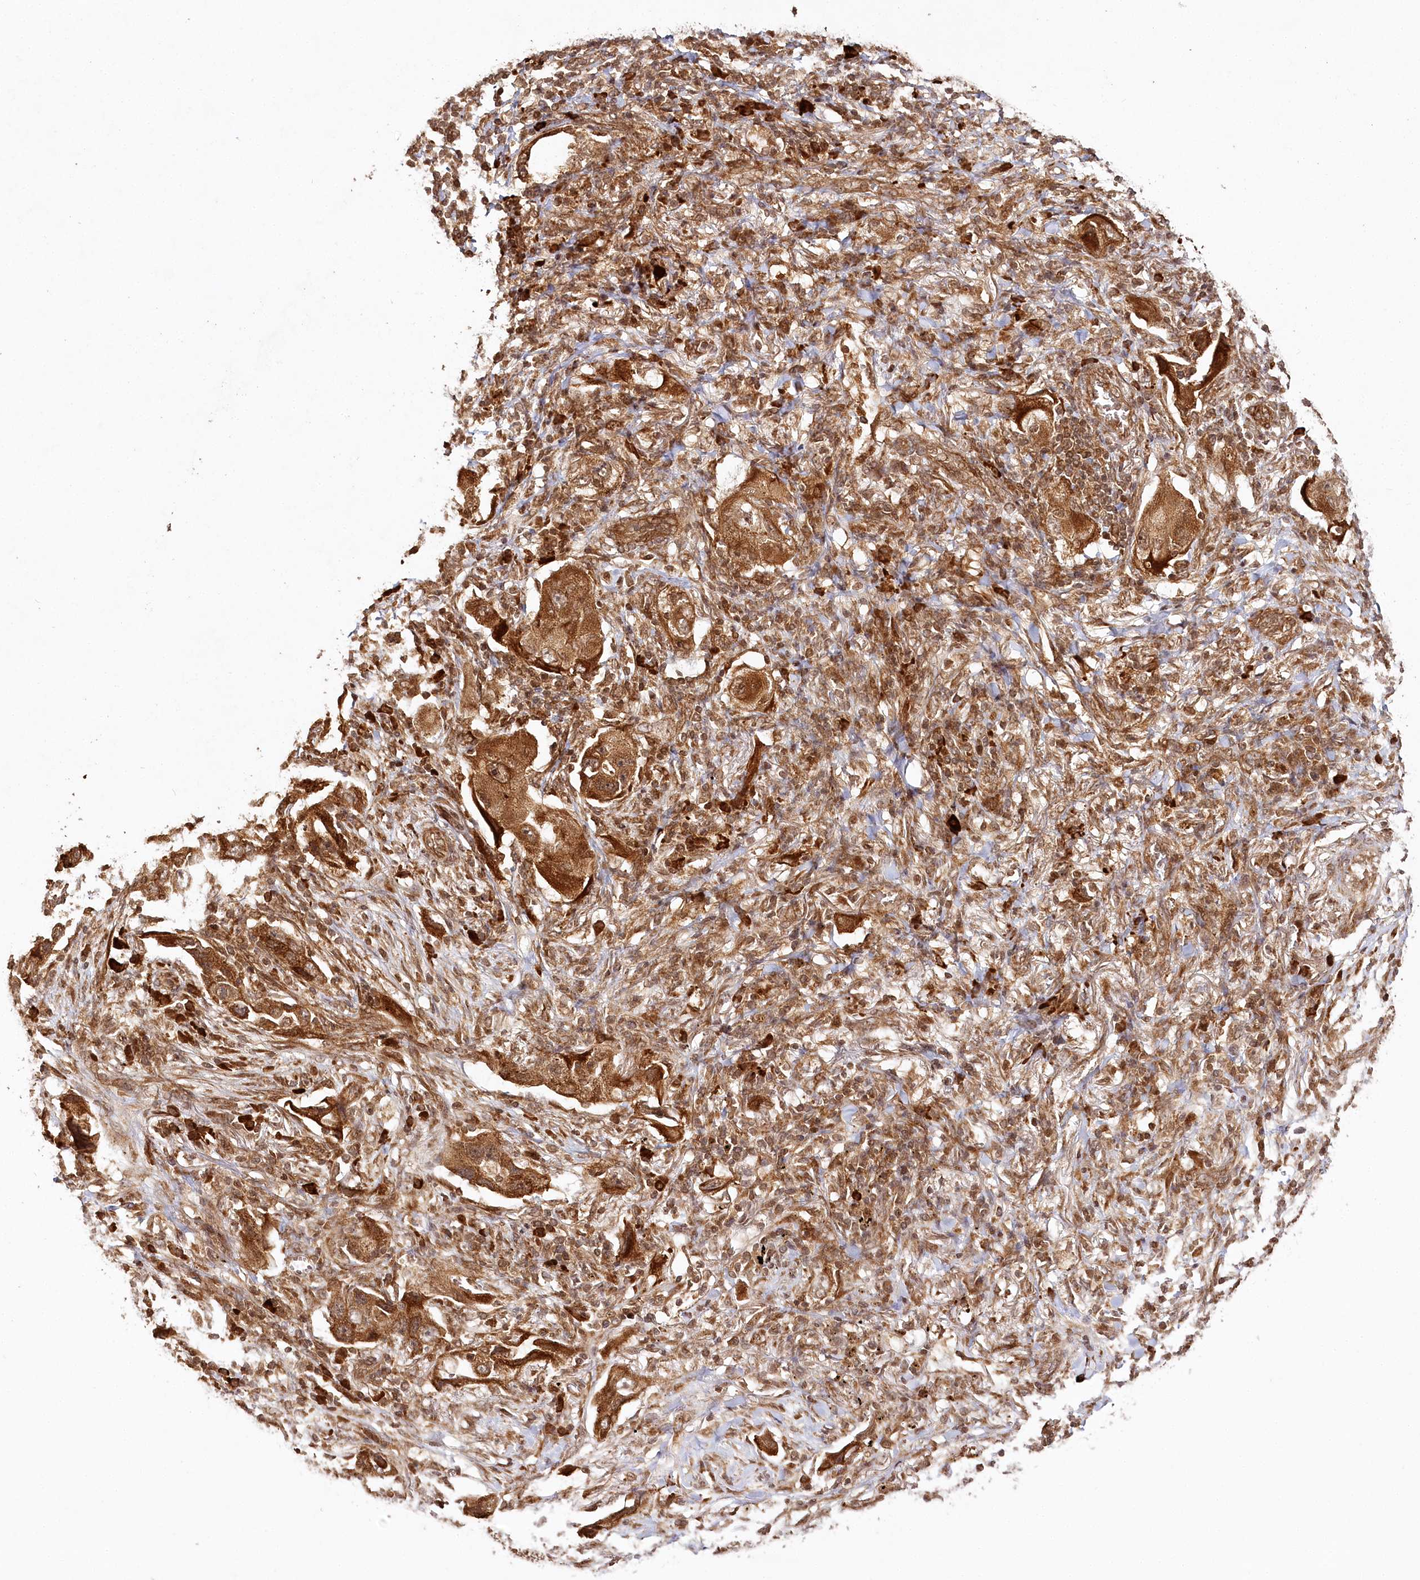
{"staining": {"intensity": "strong", "quantity": ">75%", "location": "cytoplasmic/membranous,nuclear"}, "tissue": "lung cancer", "cell_type": "Tumor cells", "image_type": "cancer", "snomed": [{"axis": "morphology", "description": "Adenocarcinoma, NOS"}, {"axis": "topography", "description": "Lung"}], "caption": "Strong cytoplasmic/membranous and nuclear staining for a protein is seen in approximately >75% of tumor cells of lung adenocarcinoma using immunohistochemistry.", "gene": "ULK2", "patient": {"sex": "female", "age": 65}}